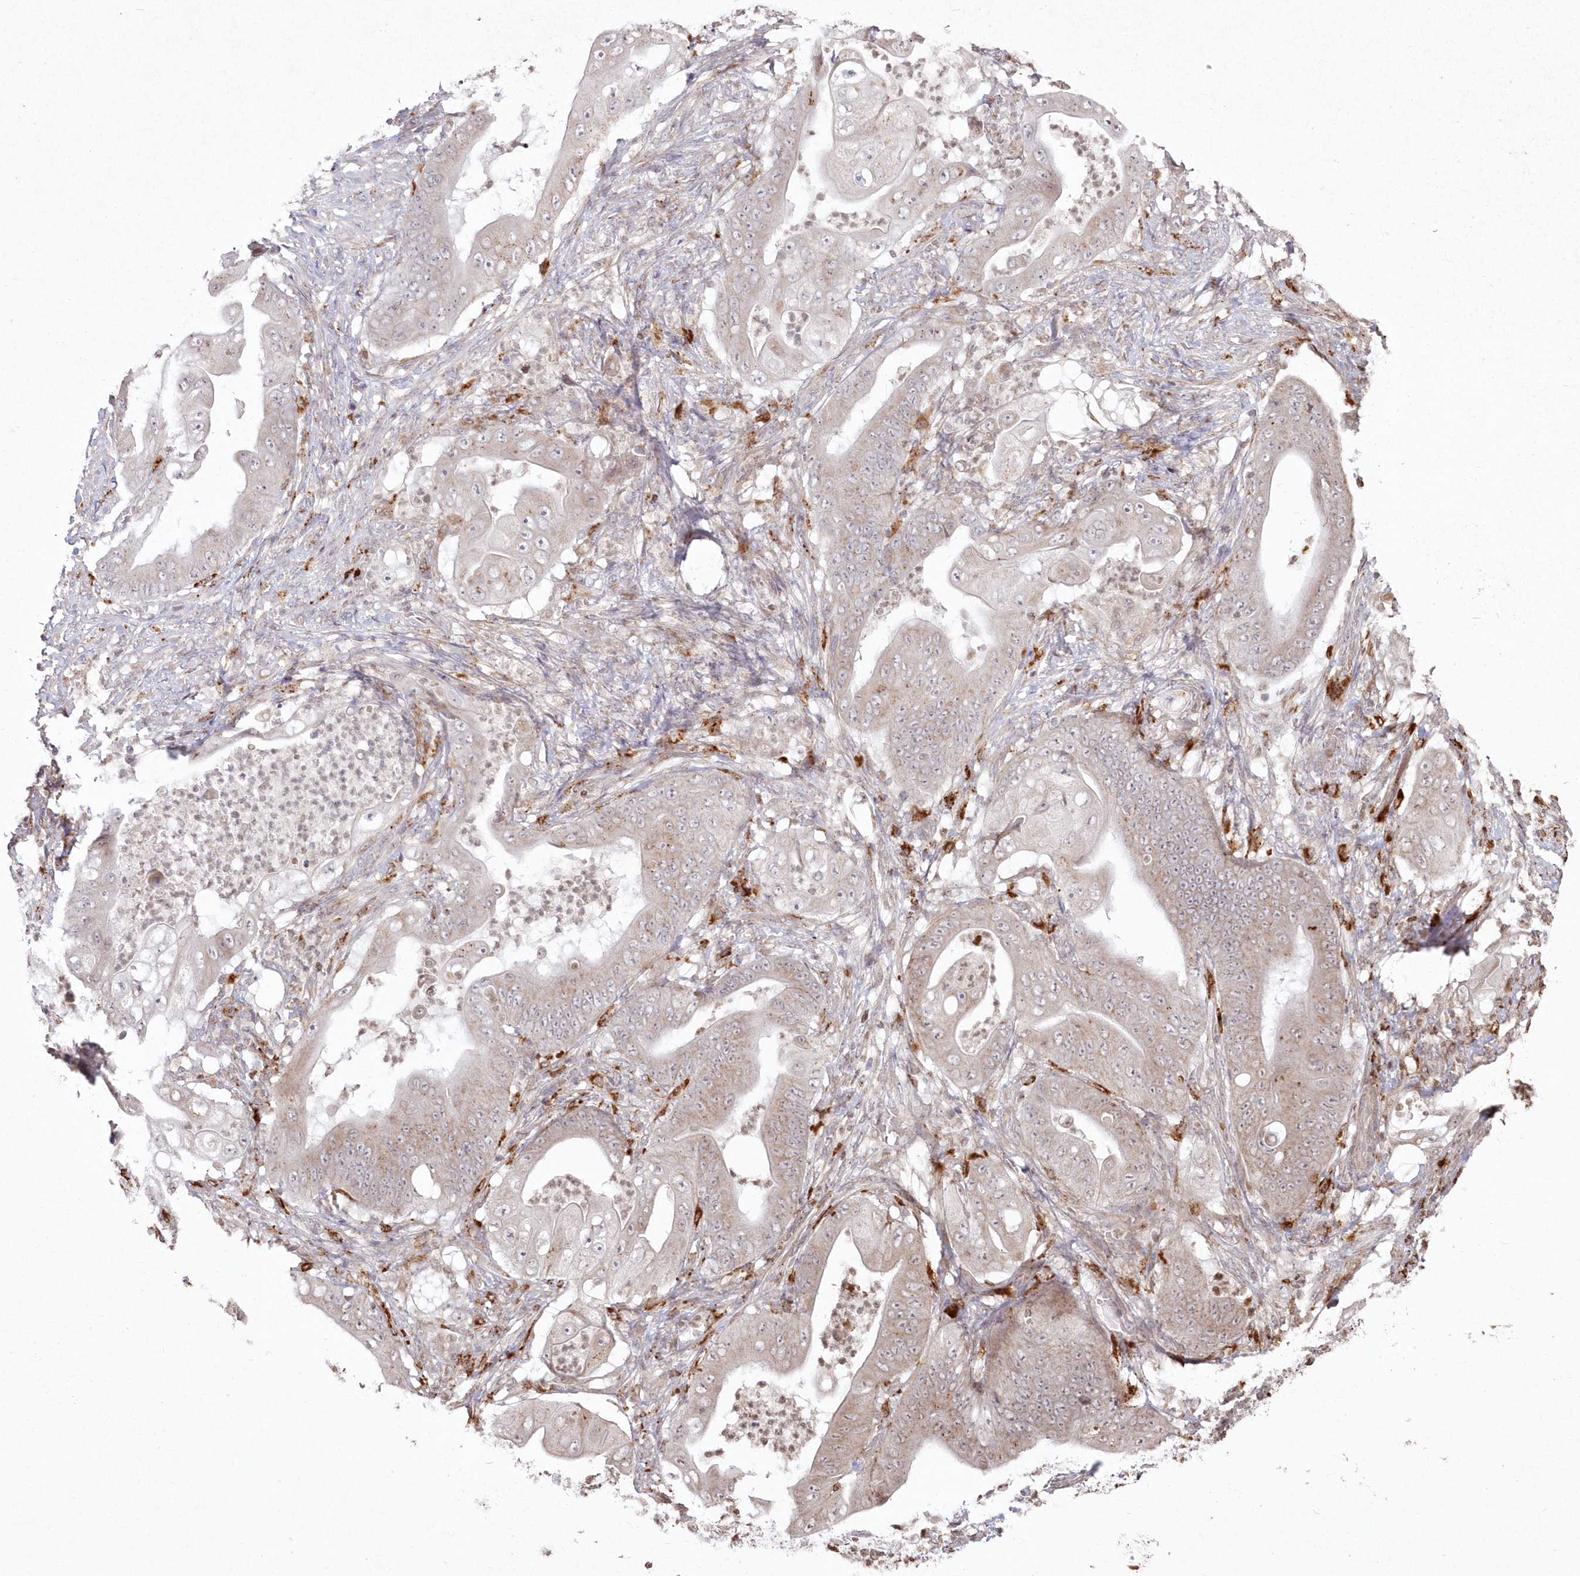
{"staining": {"intensity": "weak", "quantity": "25%-75%", "location": "cytoplasmic/membranous"}, "tissue": "stomach cancer", "cell_type": "Tumor cells", "image_type": "cancer", "snomed": [{"axis": "morphology", "description": "Adenocarcinoma, NOS"}, {"axis": "topography", "description": "Stomach"}], "caption": "Protein expression analysis of stomach cancer displays weak cytoplasmic/membranous expression in about 25%-75% of tumor cells.", "gene": "ARSB", "patient": {"sex": "female", "age": 73}}